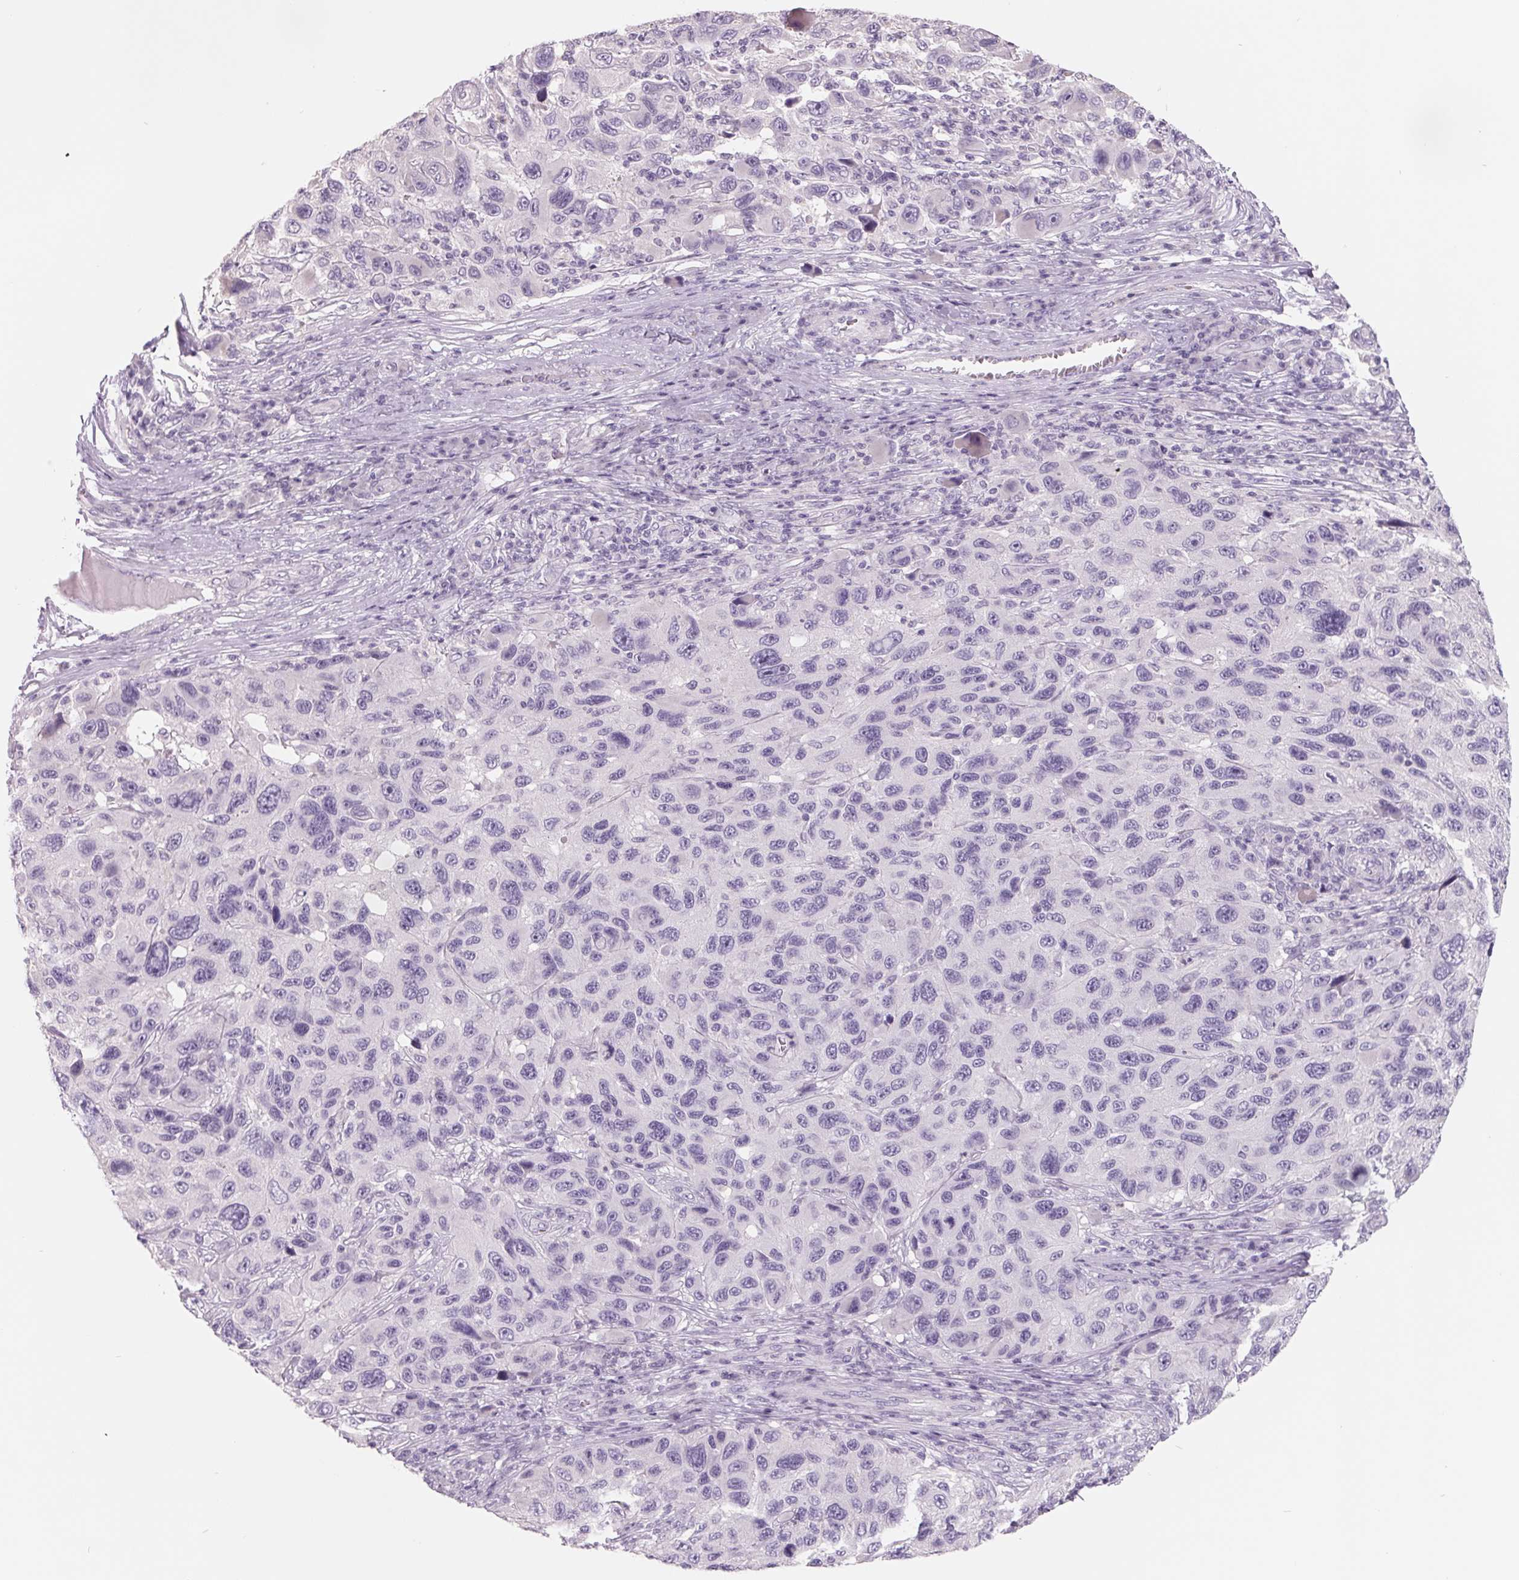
{"staining": {"intensity": "negative", "quantity": "none", "location": "none"}, "tissue": "melanoma", "cell_type": "Tumor cells", "image_type": "cancer", "snomed": [{"axis": "morphology", "description": "Malignant melanoma, NOS"}, {"axis": "topography", "description": "Skin"}], "caption": "High magnification brightfield microscopy of melanoma stained with DAB (3,3'-diaminobenzidine) (brown) and counterstained with hematoxylin (blue): tumor cells show no significant staining.", "gene": "FTCD", "patient": {"sex": "male", "age": 53}}